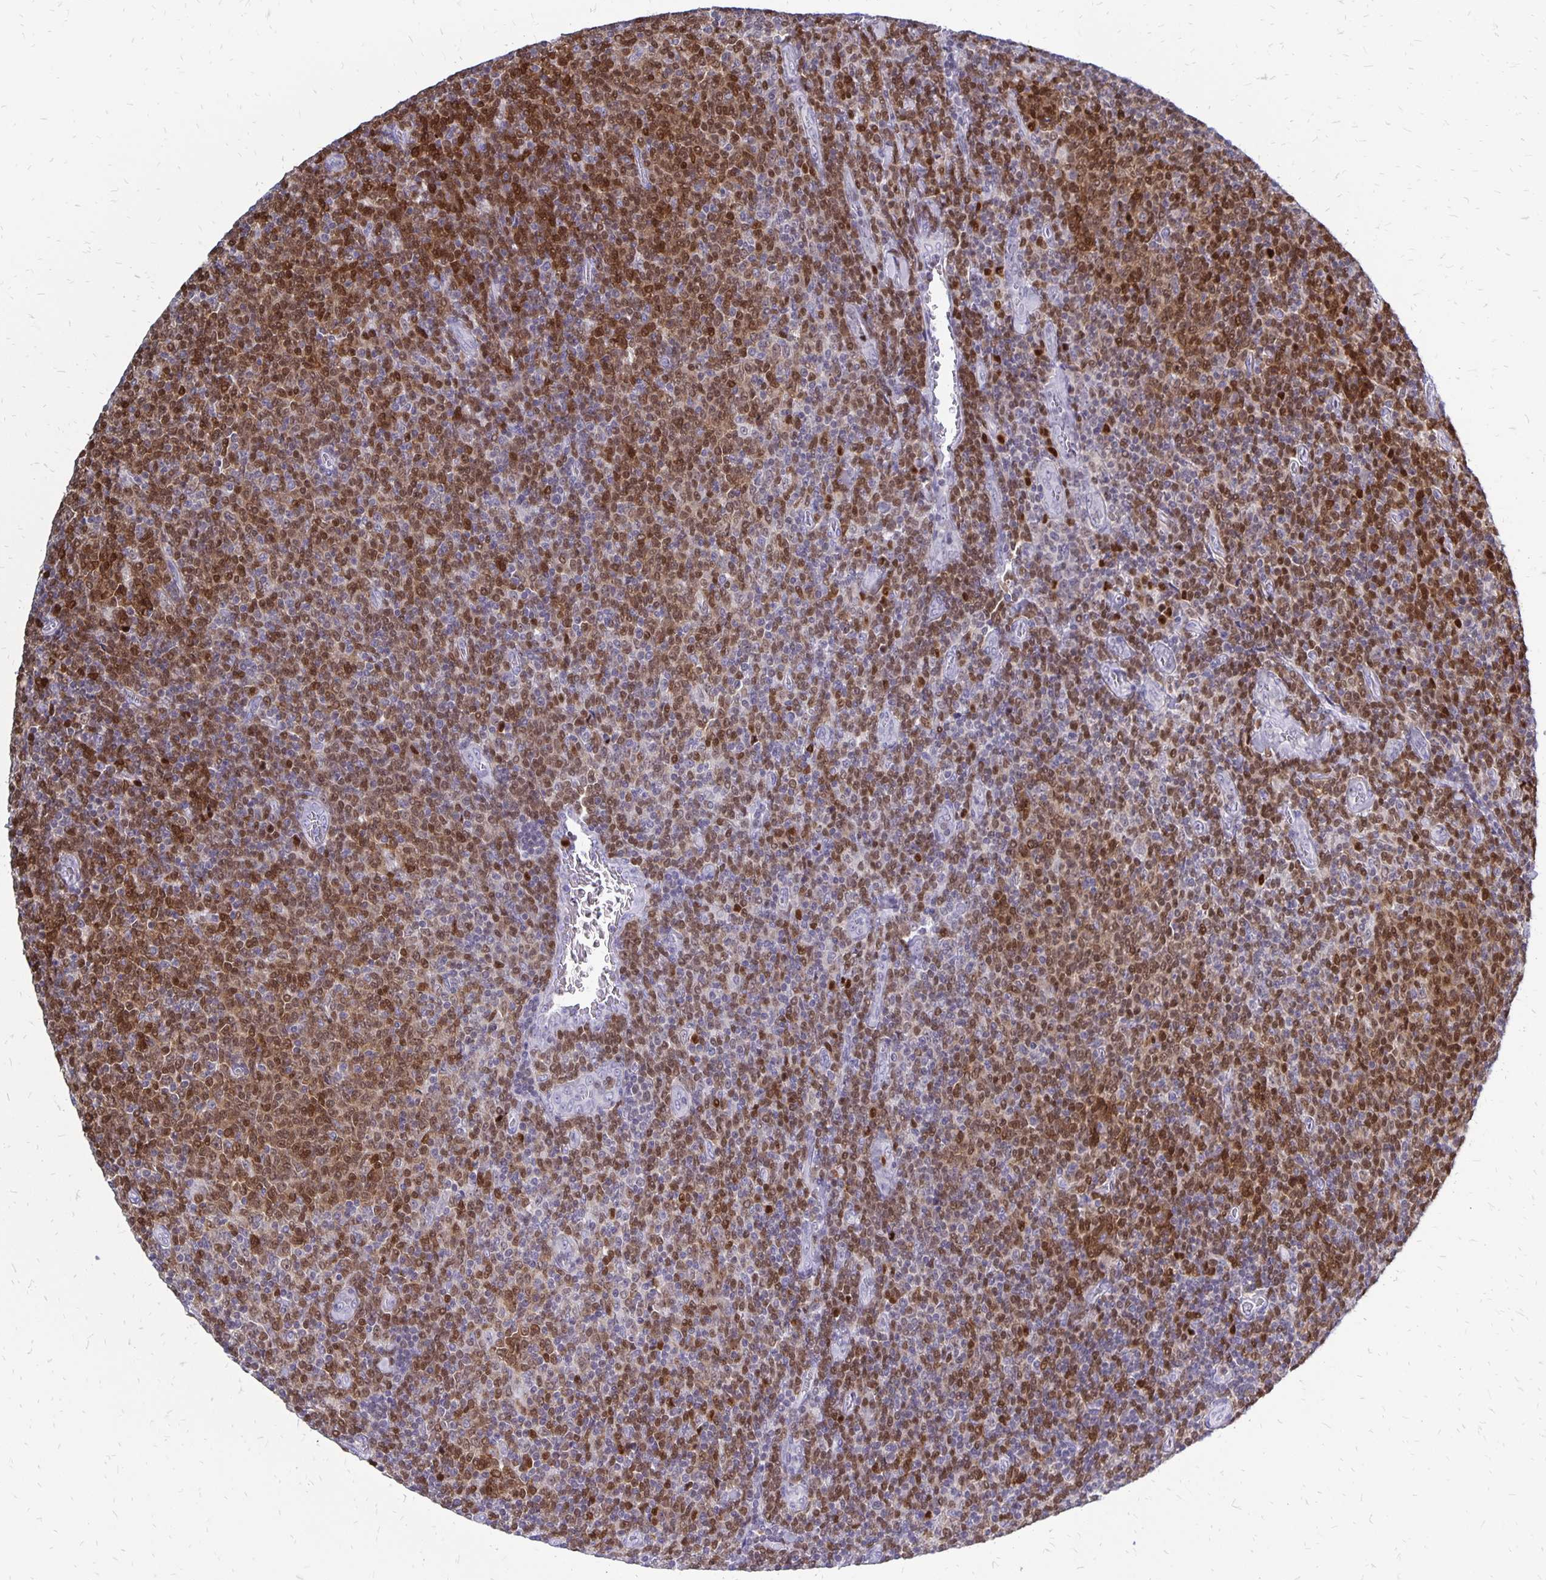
{"staining": {"intensity": "moderate", "quantity": ">75%", "location": "nuclear"}, "tissue": "lymphoma", "cell_type": "Tumor cells", "image_type": "cancer", "snomed": [{"axis": "morphology", "description": "Malignant lymphoma, non-Hodgkin's type, Low grade"}, {"axis": "topography", "description": "Lymph node"}], "caption": "Immunohistochemistry (DAB (3,3'-diaminobenzidine)) staining of low-grade malignant lymphoma, non-Hodgkin's type shows moderate nuclear protein staining in approximately >75% of tumor cells.", "gene": "DCK", "patient": {"sex": "male", "age": 52}}